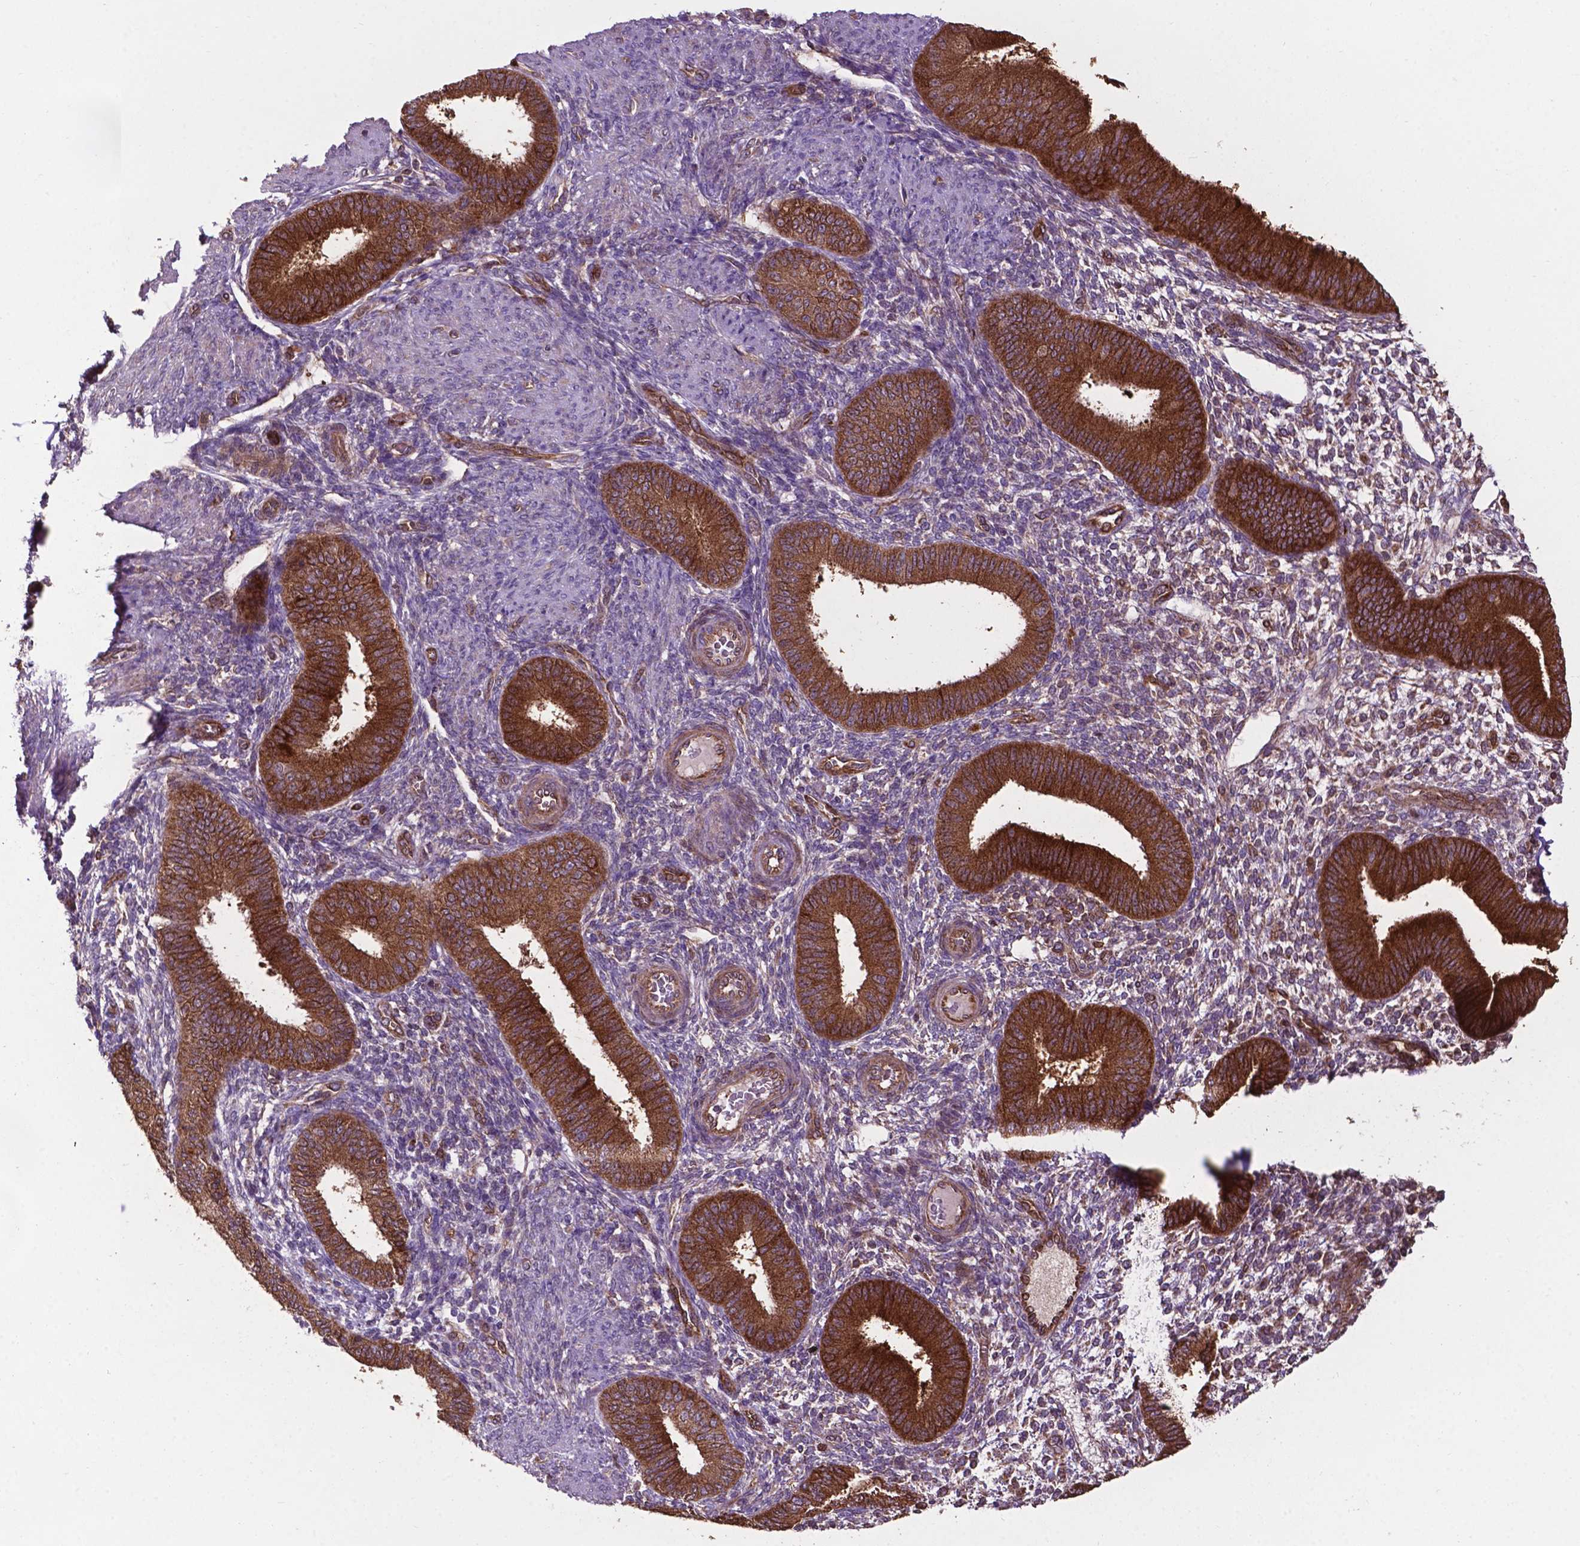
{"staining": {"intensity": "weak", "quantity": "<25%", "location": "cytoplasmic/membranous"}, "tissue": "endometrium", "cell_type": "Cells in endometrial stroma", "image_type": "normal", "snomed": [{"axis": "morphology", "description": "Normal tissue, NOS"}, {"axis": "topography", "description": "Endometrium"}], "caption": "Micrograph shows no significant protein positivity in cells in endometrial stroma of unremarkable endometrium.", "gene": "SMAD3", "patient": {"sex": "female", "age": 39}}